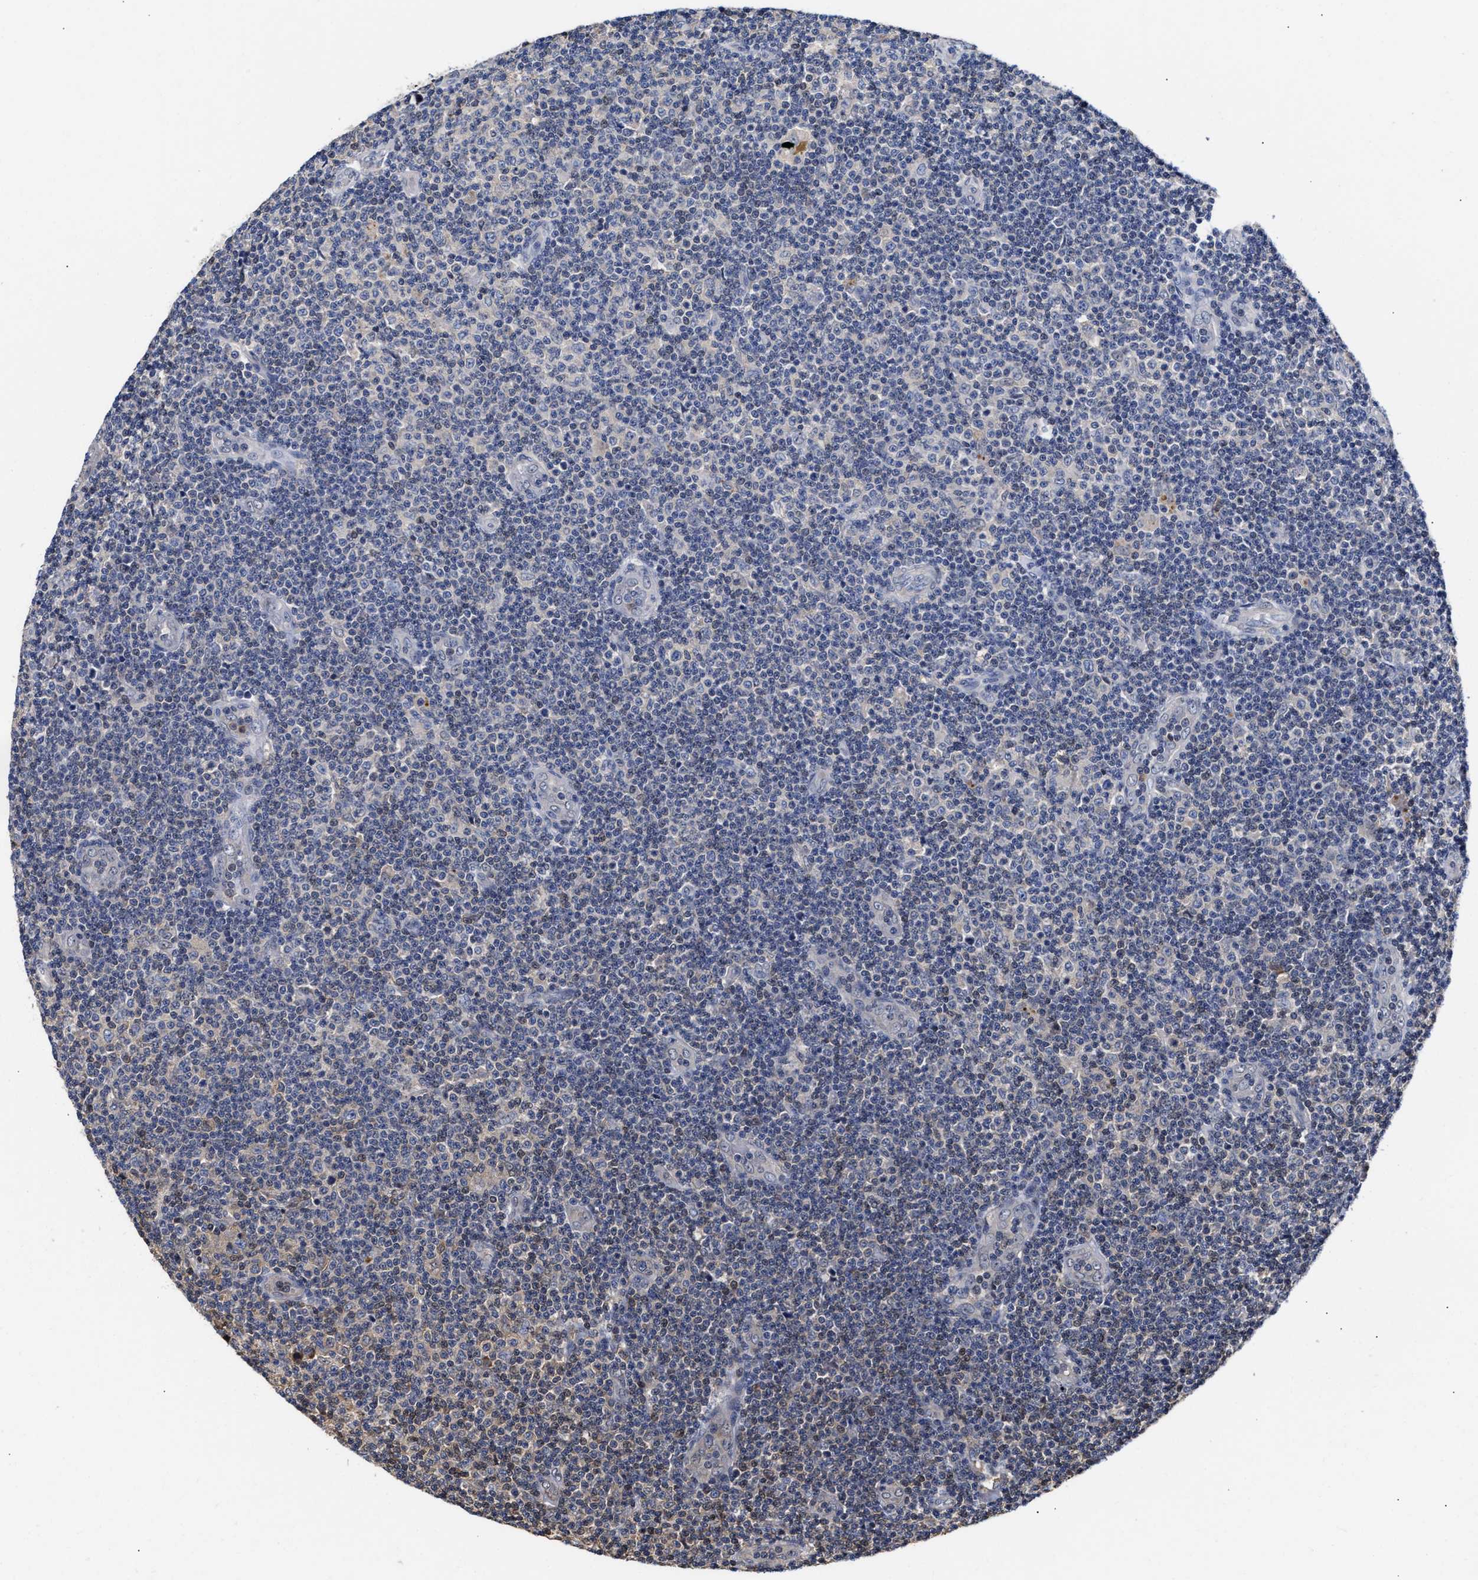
{"staining": {"intensity": "negative", "quantity": "none", "location": "none"}, "tissue": "lymphoma", "cell_type": "Tumor cells", "image_type": "cancer", "snomed": [{"axis": "morphology", "description": "Malignant lymphoma, non-Hodgkin's type, Low grade"}, {"axis": "topography", "description": "Lymph node"}], "caption": "A high-resolution histopathology image shows immunohistochemistry staining of low-grade malignant lymphoma, non-Hodgkin's type, which displays no significant expression in tumor cells. (DAB immunohistochemistry with hematoxylin counter stain).", "gene": "KLHDC1", "patient": {"sex": "male", "age": 83}}